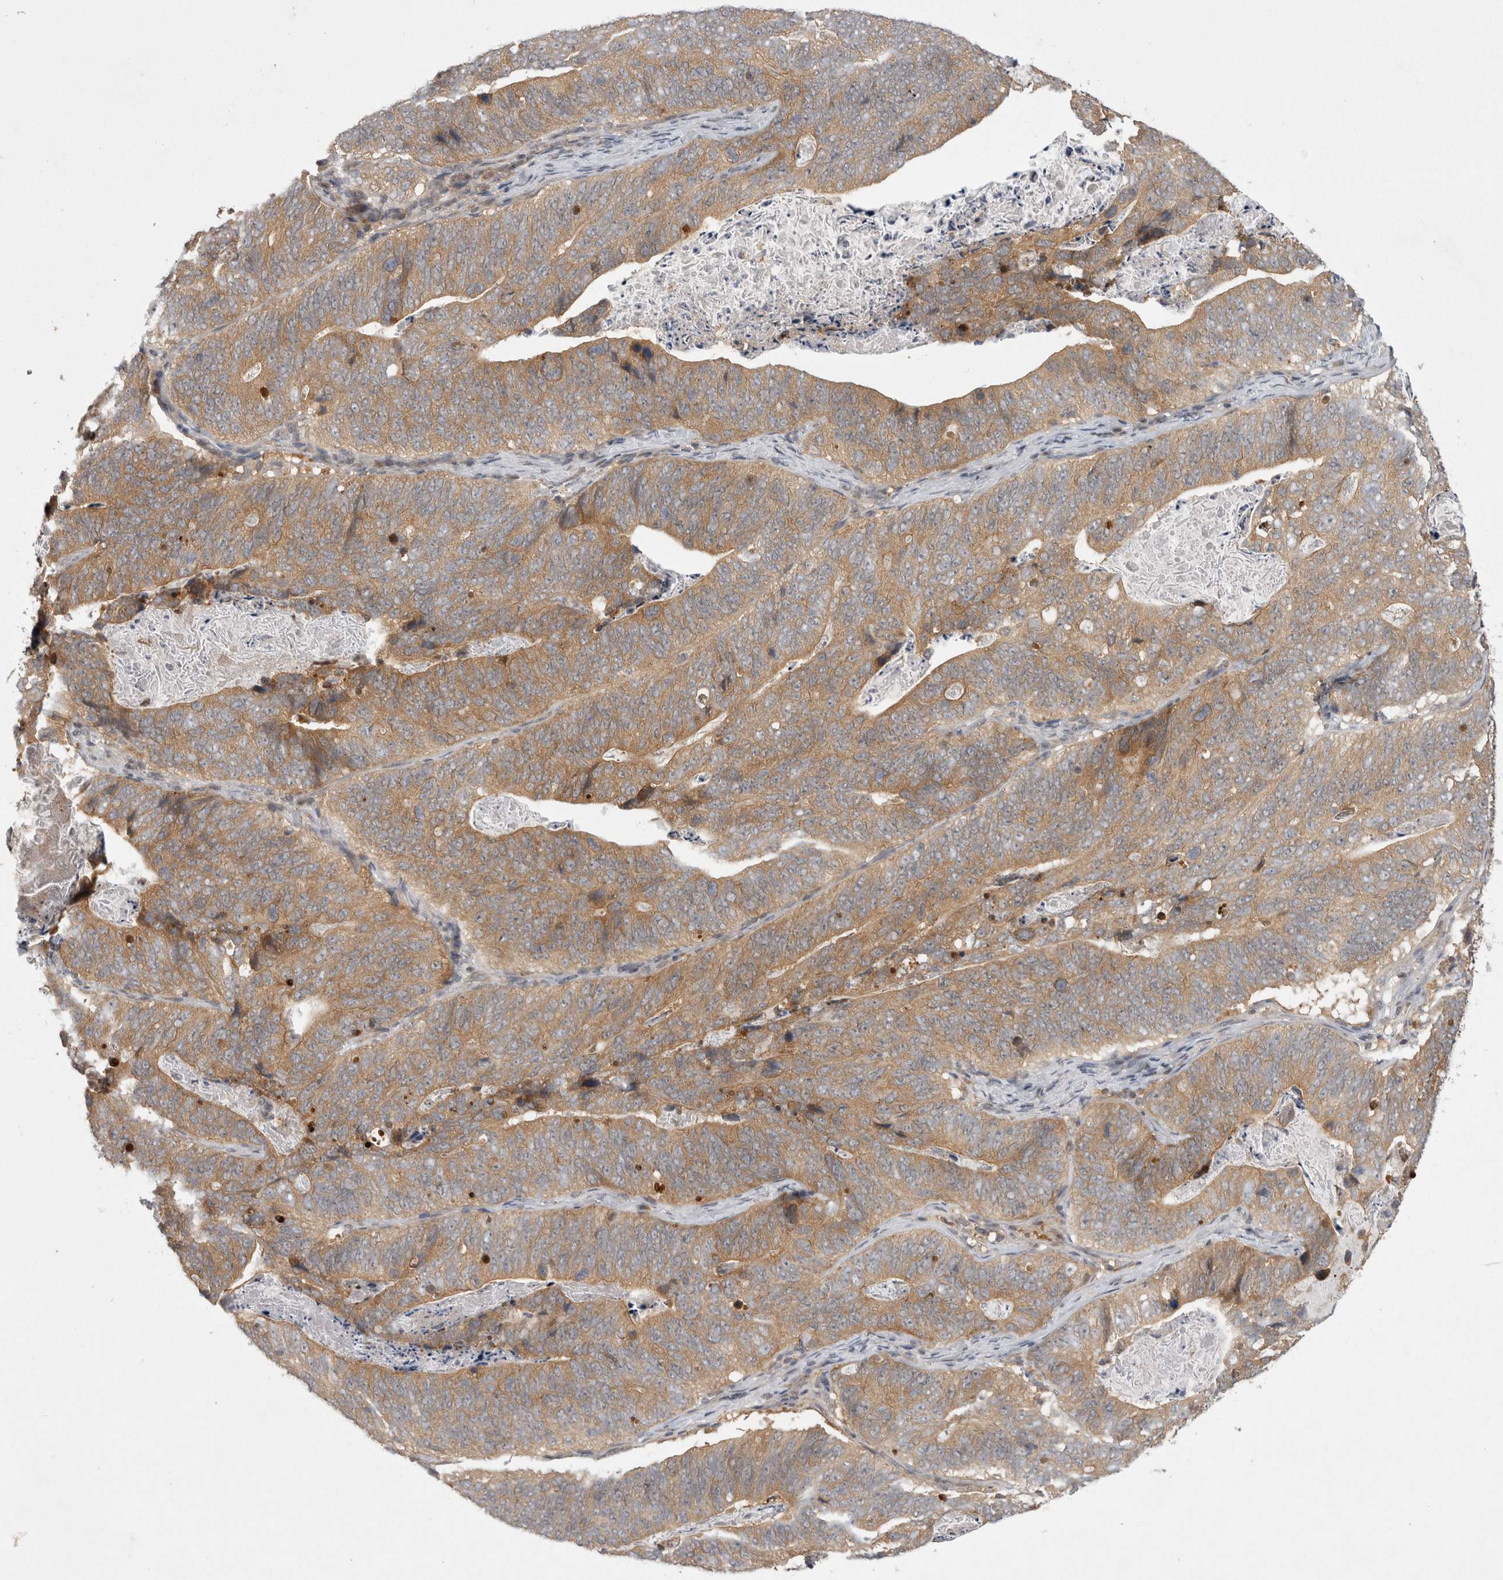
{"staining": {"intensity": "moderate", "quantity": ">75%", "location": "cytoplasmic/membranous"}, "tissue": "stomach cancer", "cell_type": "Tumor cells", "image_type": "cancer", "snomed": [{"axis": "morphology", "description": "Normal tissue, NOS"}, {"axis": "morphology", "description": "Adenocarcinoma, NOS"}, {"axis": "topography", "description": "Stomach"}], "caption": "Stomach adenocarcinoma tissue exhibits moderate cytoplasmic/membranous expression in approximately >75% of tumor cells, visualized by immunohistochemistry.", "gene": "PSMB2", "patient": {"sex": "female", "age": 89}}